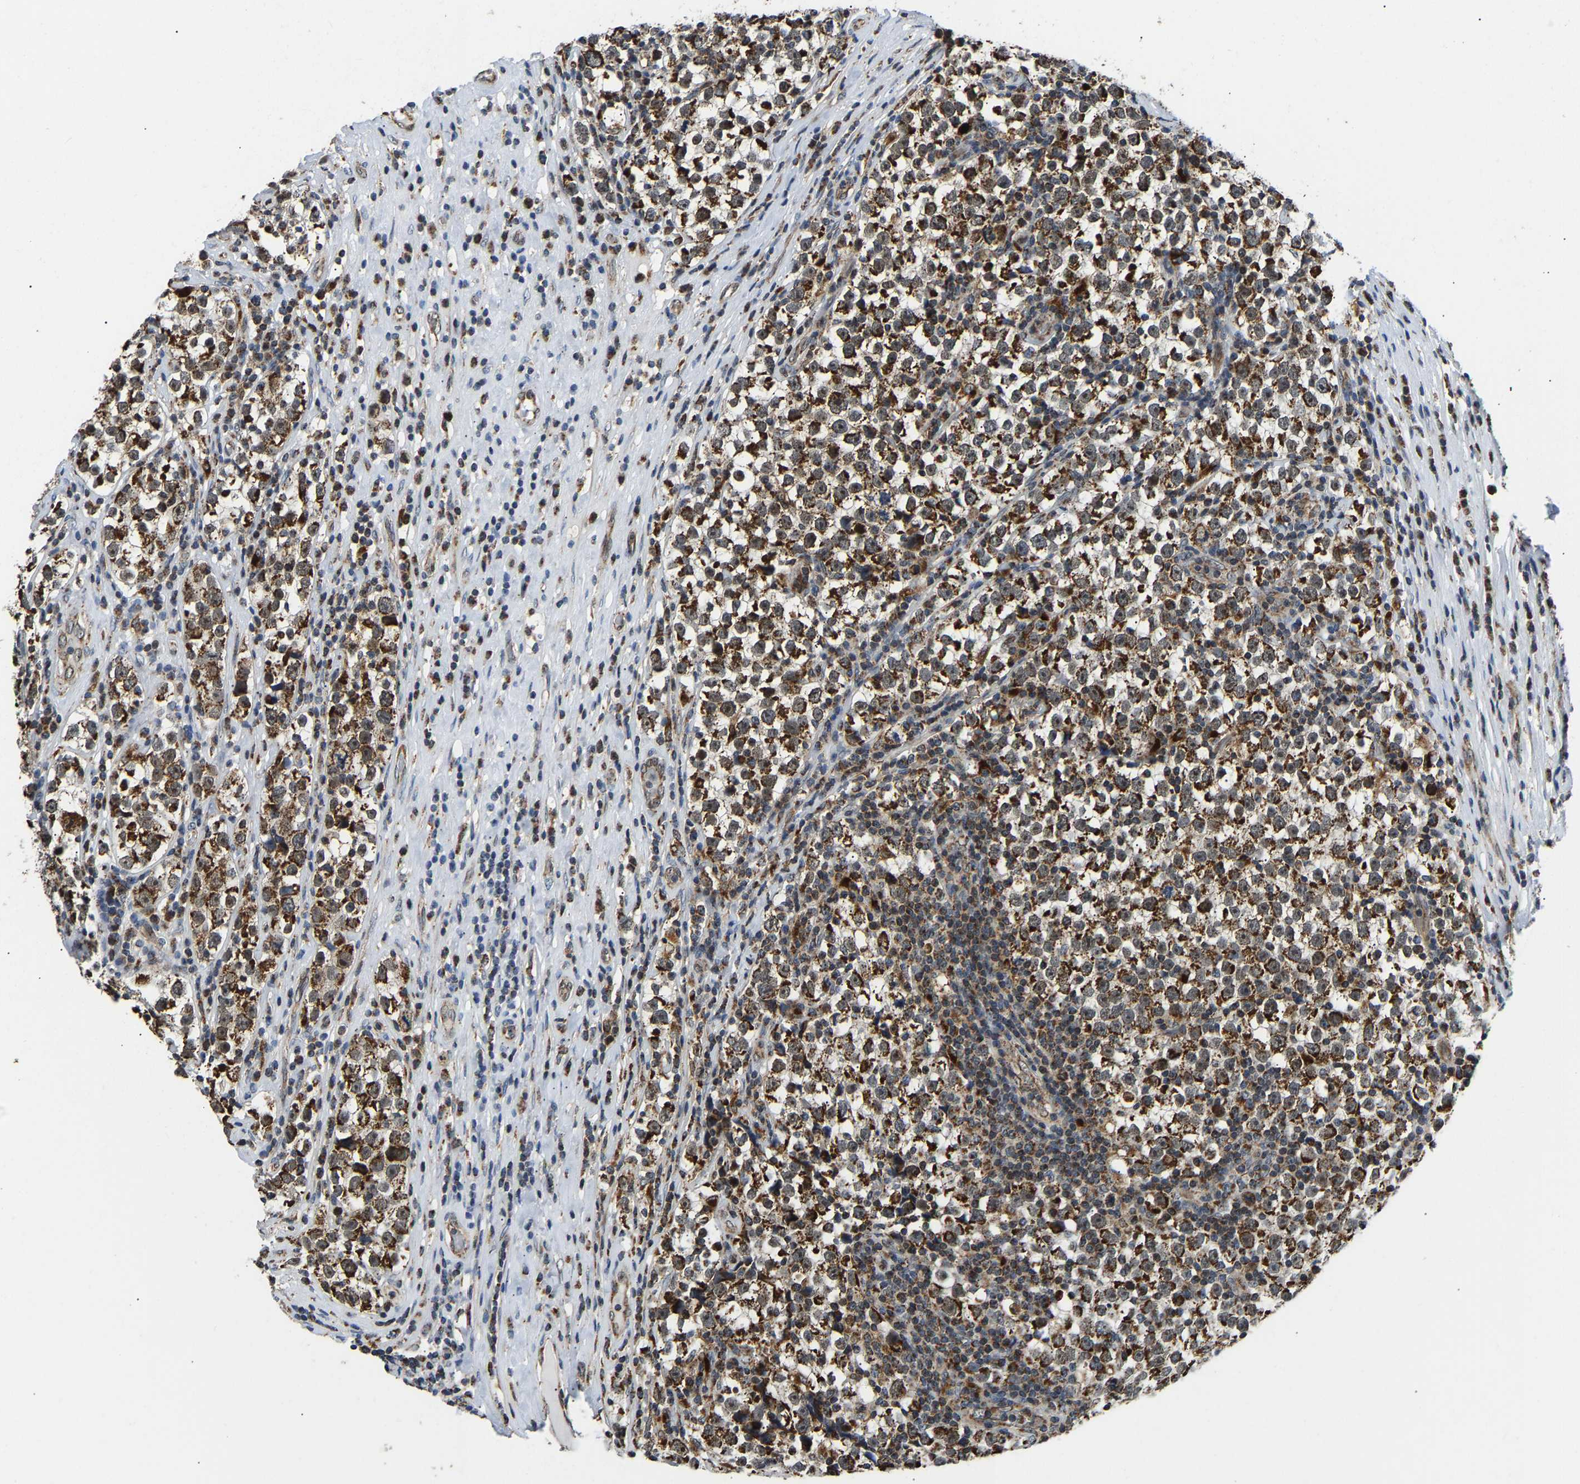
{"staining": {"intensity": "strong", "quantity": "25%-75%", "location": "cytoplasmic/membranous"}, "tissue": "testis cancer", "cell_type": "Tumor cells", "image_type": "cancer", "snomed": [{"axis": "morphology", "description": "Normal tissue, NOS"}, {"axis": "morphology", "description": "Seminoma, NOS"}, {"axis": "topography", "description": "Testis"}], "caption": "Immunohistochemistry (IHC) photomicrograph of testis cancer stained for a protein (brown), which demonstrates high levels of strong cytoplasmic/membranous positivity in approximately 25%-75% of tumor cells.", "gene": "GIMAP7", "patient": {"sex": "male", "age": 43}}